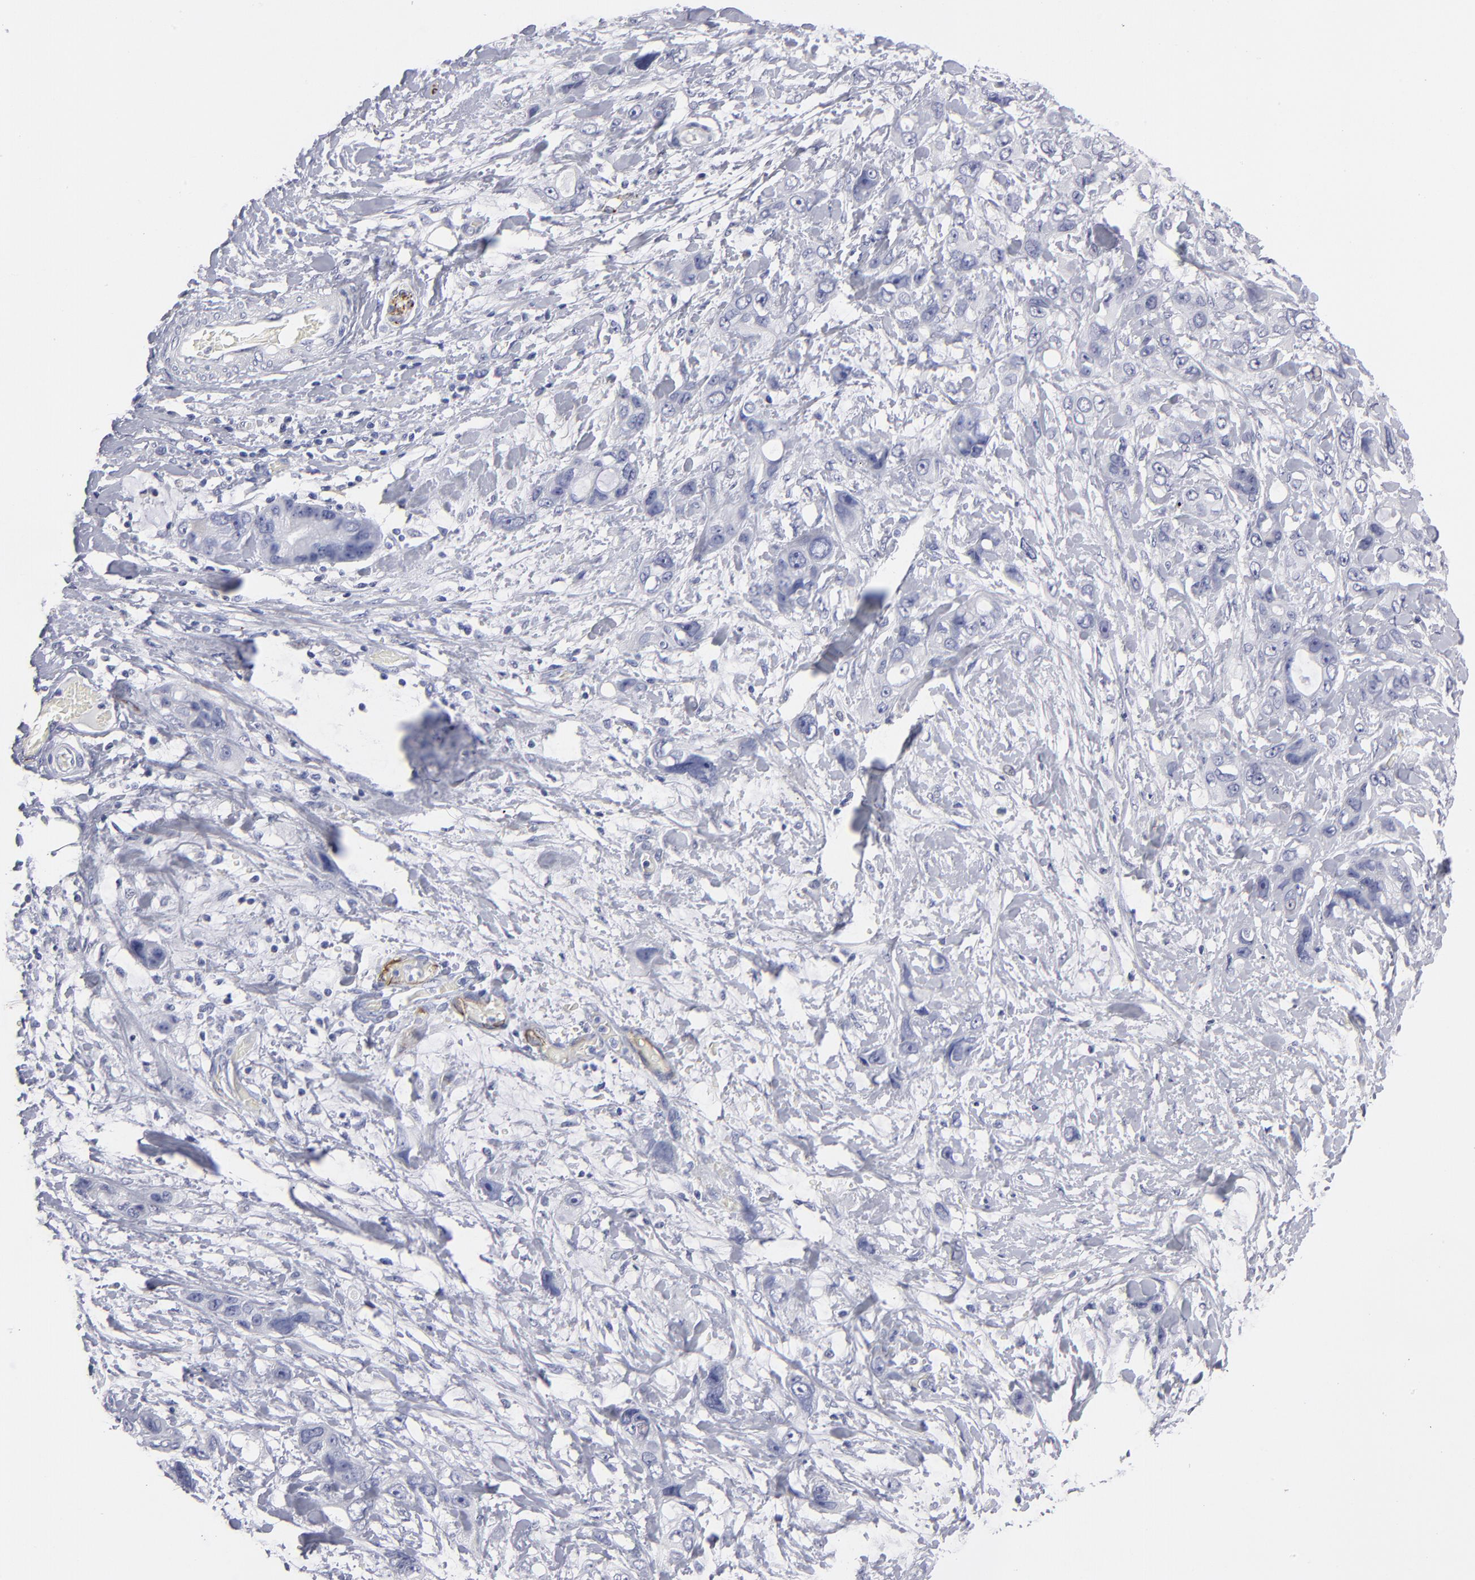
{"staining": {"intensity": "negative", "quantity": "none", "location": "none"}, "tissue": "stomach cancer", "cell_type": "Tumor cells", "image_type": "cancer", "snomed": [{"axis": "morphology", "description": "Adenocarcinoma, NOS"}, {"axis": "topography", "description": "Stomach, upper"}], "caption": "Immunohistochemical staining of stomach cancer (adenocarcinoma) displays no significant staining in tumor cells.", "gene": "CADM3", "patient": {"sex": "male", "age": 47}}